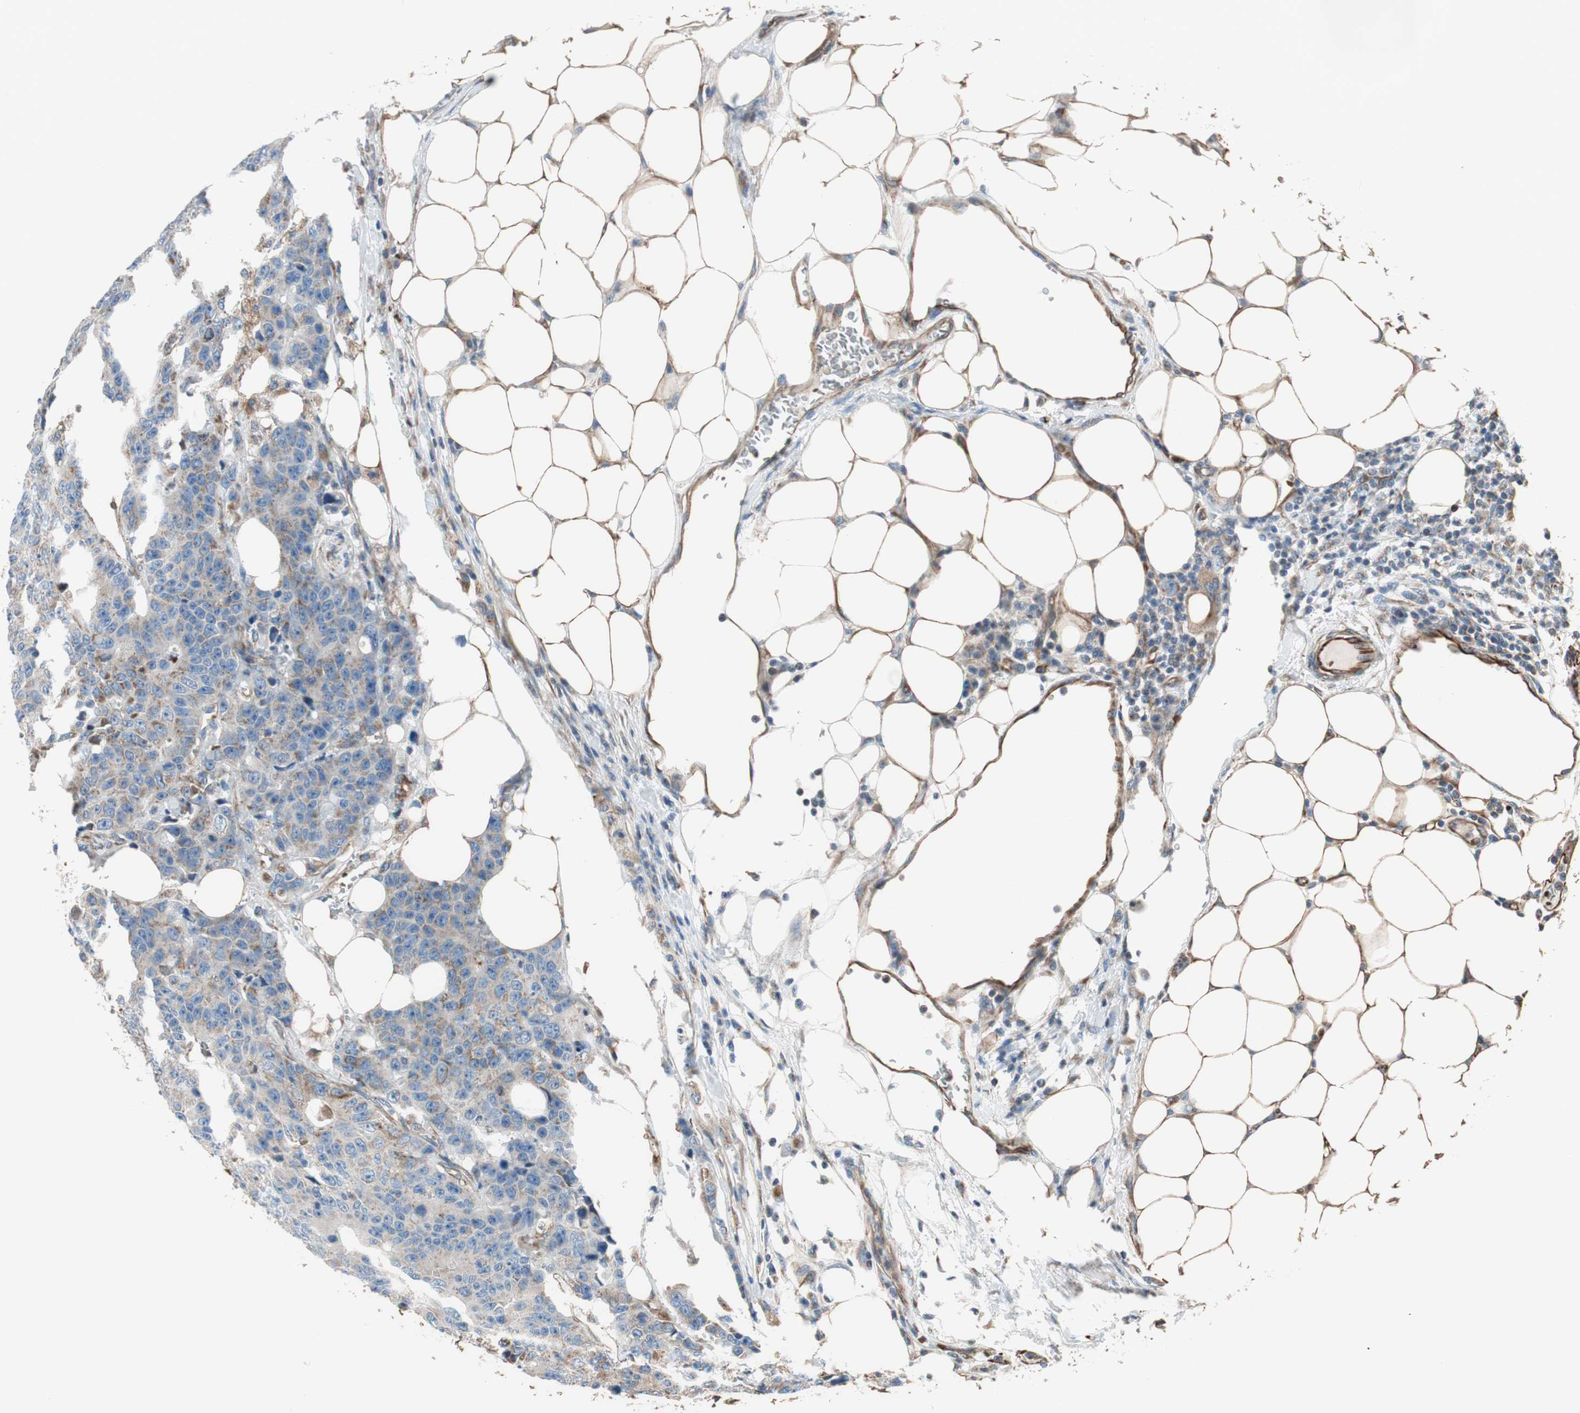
{"staining": {"intensity": "weak", "quantity": "25%-75%", "location": "cytoplasmic/membranous"}, "tissue": "colorectal cancer", "cell_type": "Tumor cells", "image_type": "cancer", "snomed": [{"axis": "morphology", "description": "Adenocarcinoma, NOS"}, {"axis": "topography", "description": "Colon"}], "caption": "Adenocarcinoma (colorectal) stained with a brown dye shows weak cytoplasmic/membranous positive expression in approximately 25%-75% of tumor cells.", "gene": "SRCIN1", "patient": {"sex": "female", "age": 86}}